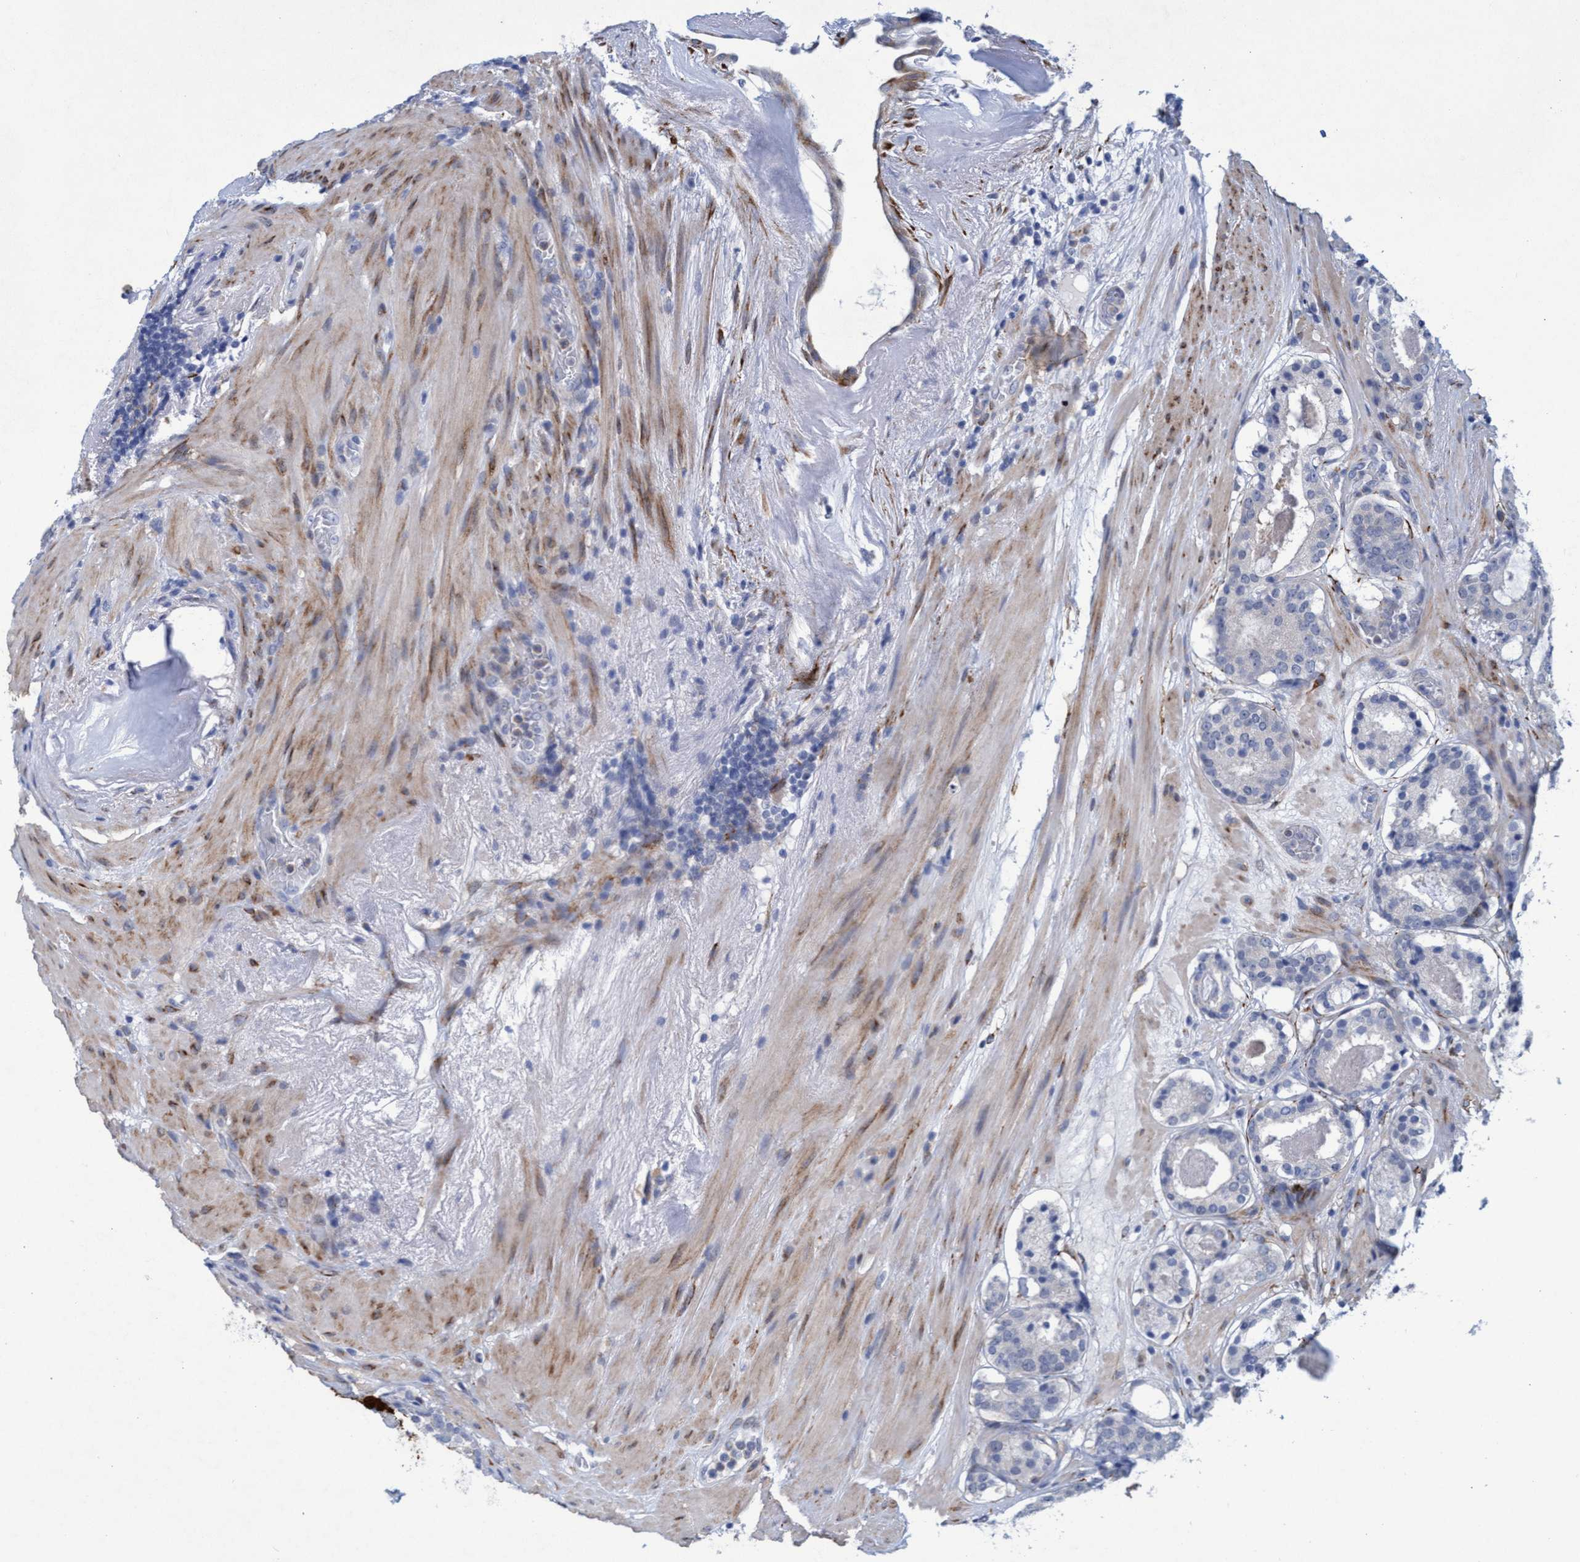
{"staining": {"intensity": "negative", "quantity": "none", "location": "none"}, "tissue": "prostate cancer", "cell_type": "Tumor cells", "image_type": "cancer", "snomed": [{"axis": "morphology", "description": "Adenocarcinoma, Low grade"}, {"axis": "topography", "description": "Prostate"}], "caption": "Immunohistochemistry (IHC) of human prostate cancer (adenocarcinoma (low-grade)) displays no expression in tumor cells.", "gene": "SLC43A2", "patient": {"sex": "male", "age": 69}}